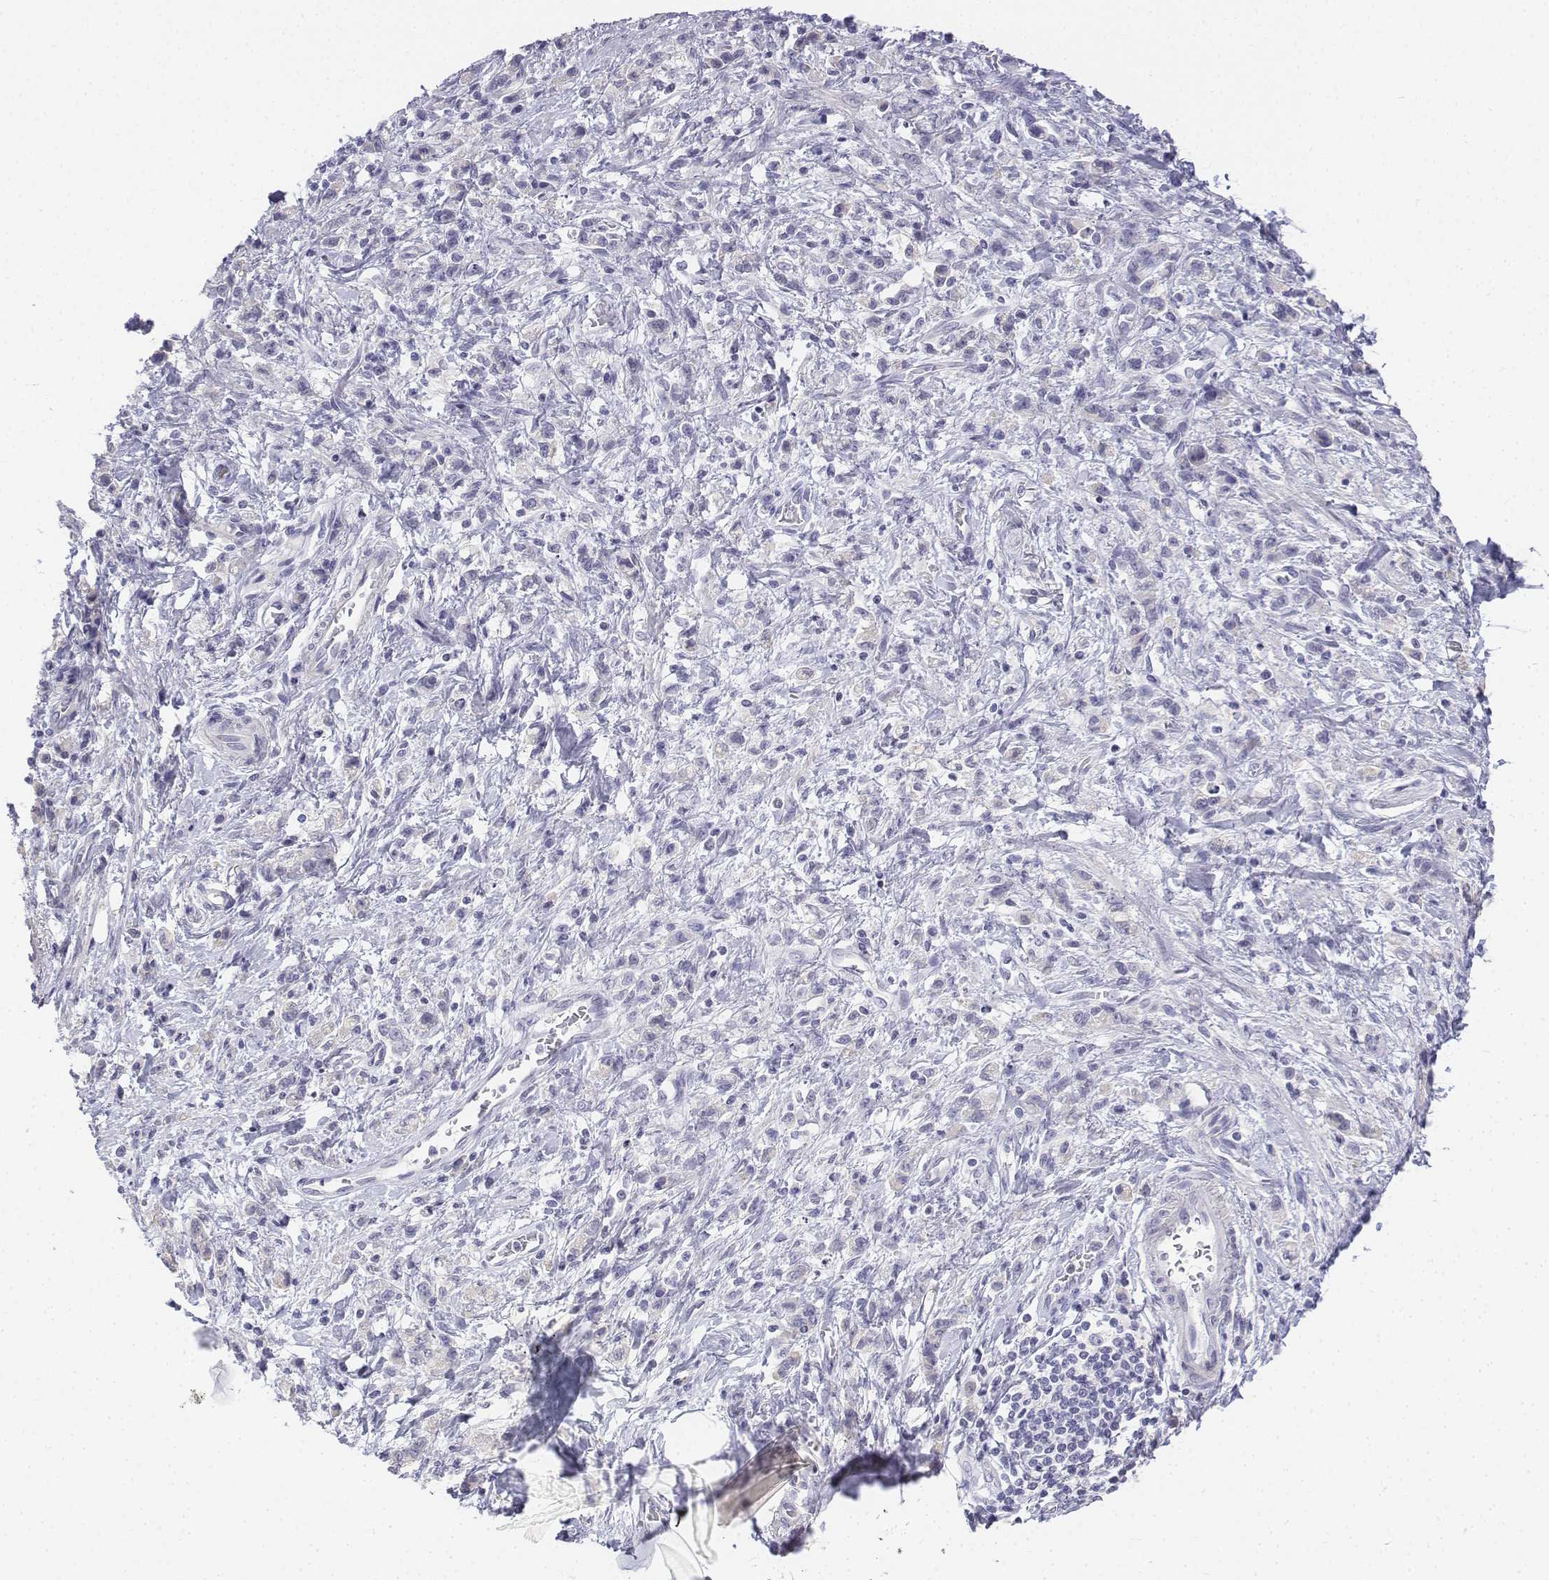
{"staining": {"intensity": "negative", "quantity": "none", "location": "none"}, "tissue": "stomach cancer", "cell_type": "Tumor cells", "image_type": "cancer", "snomed": [{"axis": "morphology", "description": "Adenocarcinoma, NOS"}, {"axis": "topography", "description": "Stomach"}], "caption": "This is an immunohistochemistry (IHC) photomicrograph of human stomach adenocarcinoma. There is no positivity in tumor cells.", "gene": "LGSN", "patient": {"sex": "male", "age": 77}}